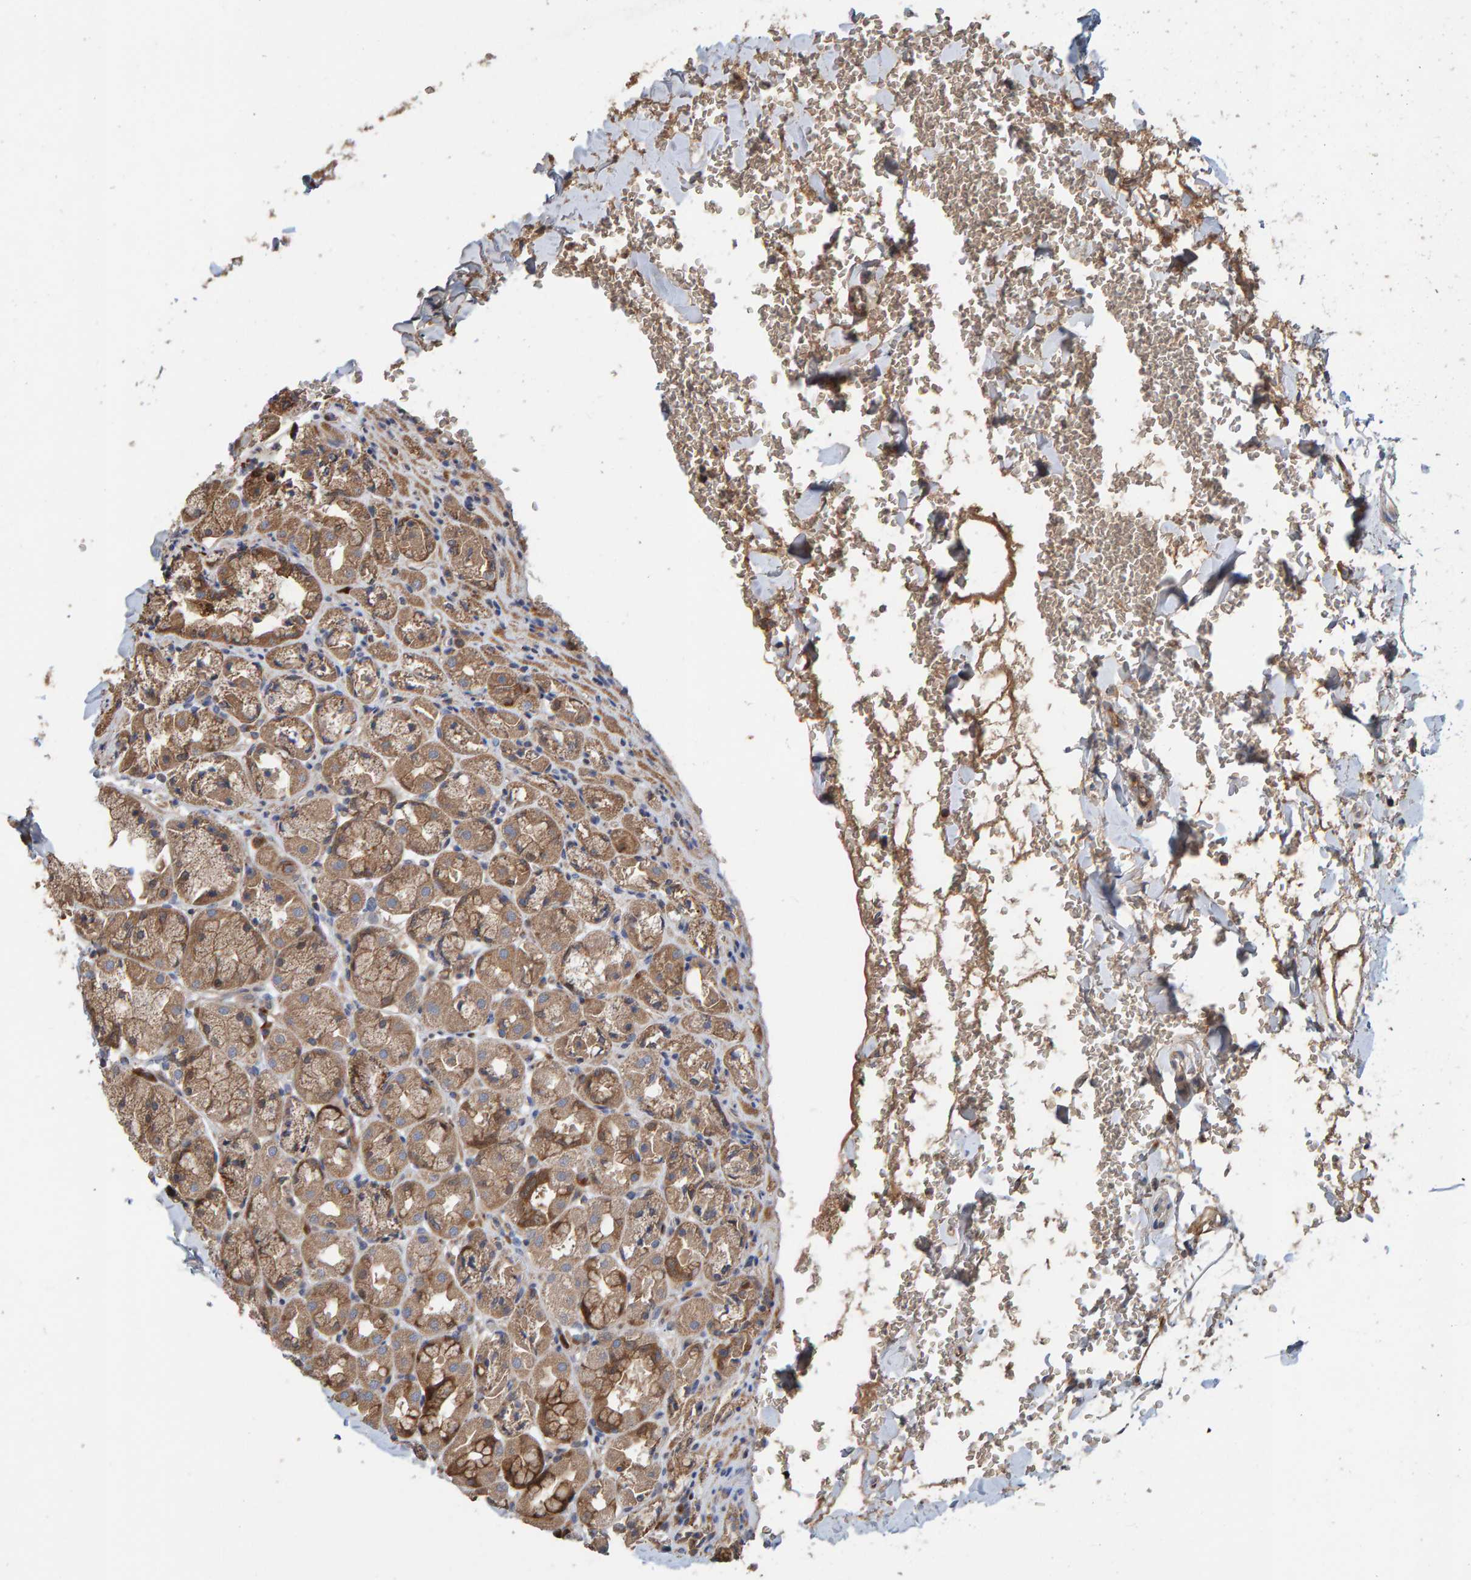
{"staining": {"intensity": "moderate", "quantity": ">75%", "location": "cytoplasmic/membranous"}, "tissue": "stomach", "cell_type": "Glandular cells", "image_type": "normal", "snomed": [{"axis": "morphology", "description": "Normal tissue, NOS"}, {"axis": "topography", "description": "Stomach"}], "caption": "Immunohistochemistry (IHC) image of unremarkable stomach: stomach stained using immunohistochemistry displays medium levels of moderate protein expression localized specifically in the cytoplasmic/membranous of glandular cells, appearing as a cytoplasmic/membranous brown color.", "gene": "KIAA0753", "patient": {"sex": "male", "age": 42}}